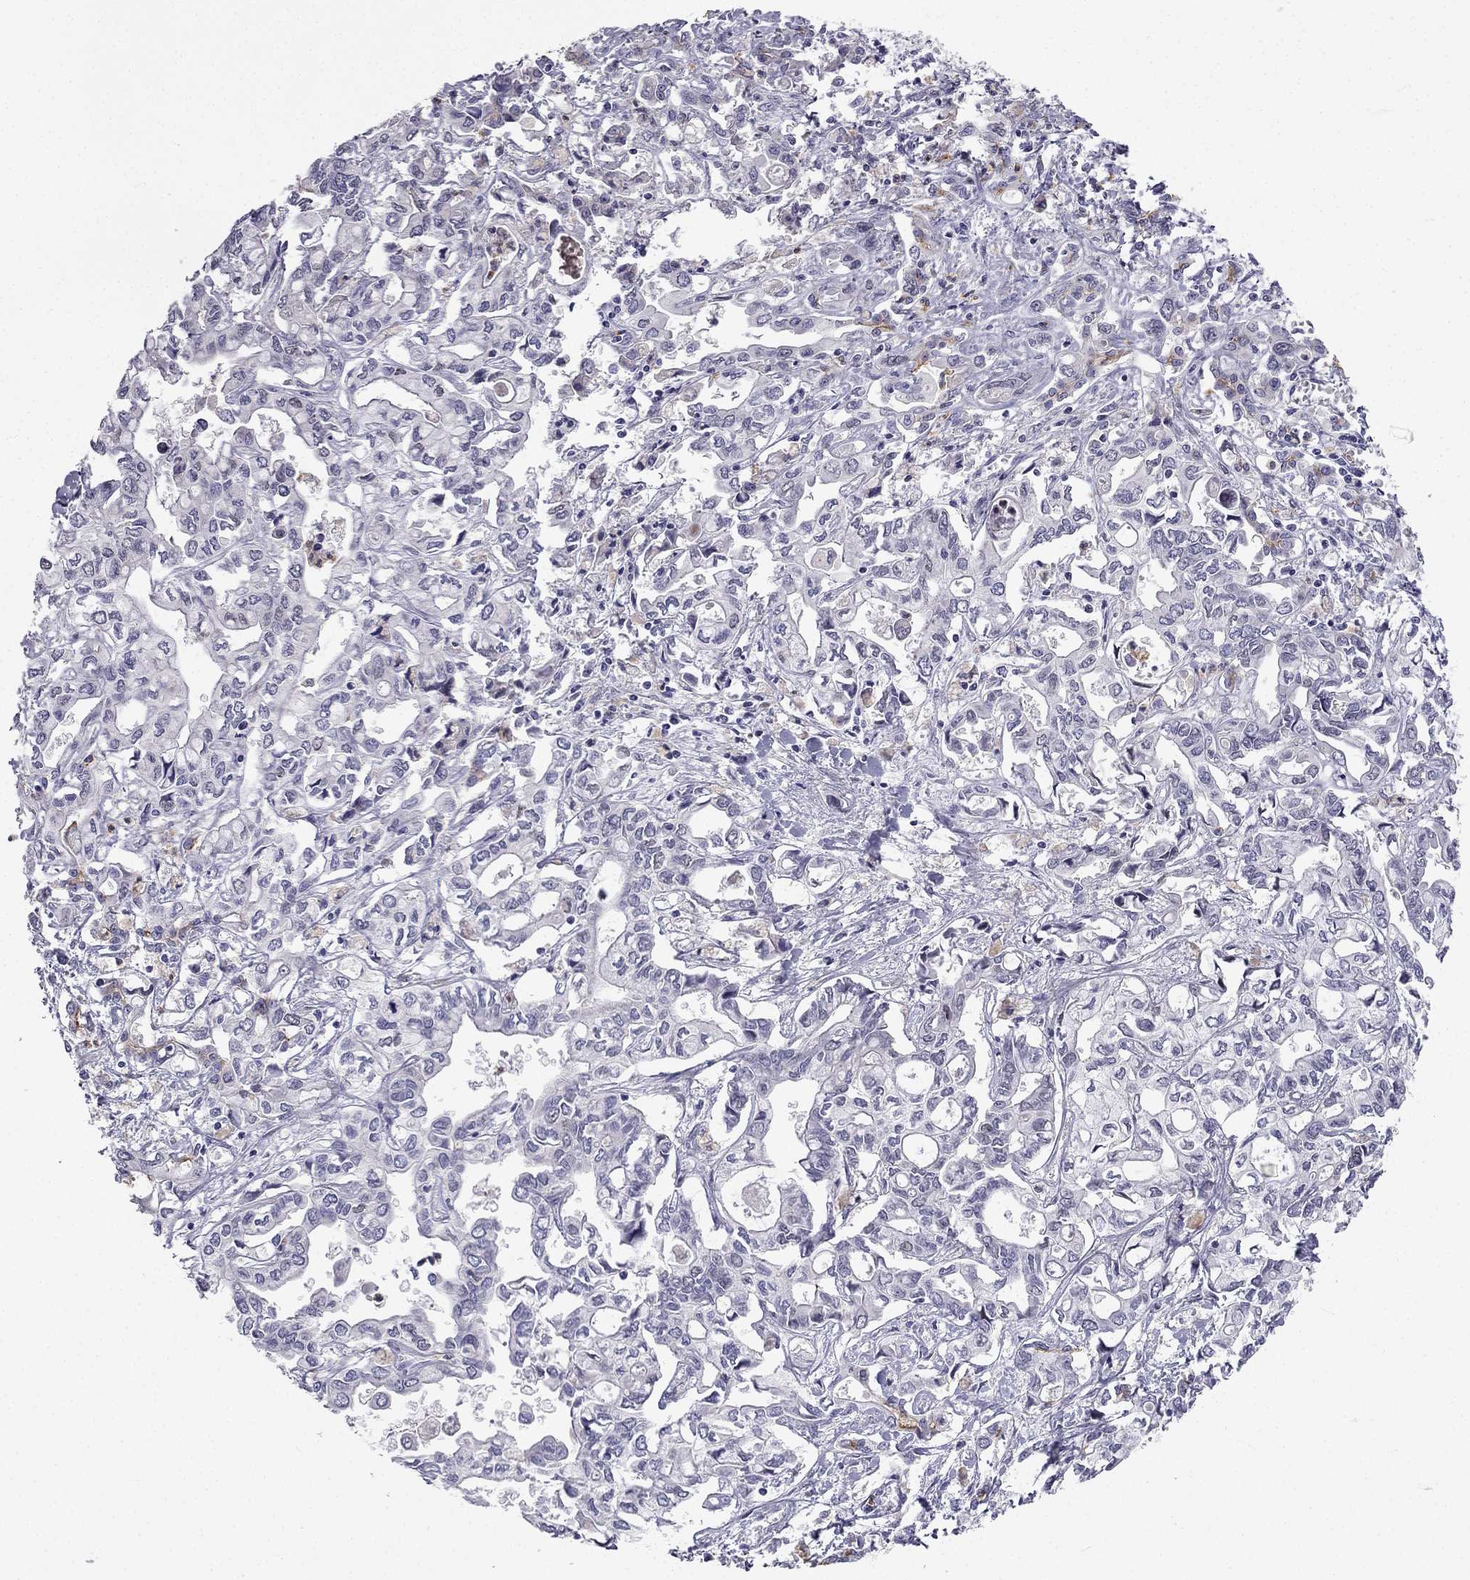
{"staining": {"intensity": "negative", "quantity": "none", "location": "none"}, "tissue": "liver cancer", "cell_type": "Tumor cells", "image_type": "cancer", "snomed": [{"axis": "morphology", "description": "Cholangiocarcinoma"}, {"axis": "topography", "description": "Liver"}], "caption": "IHC photomicrograph of liver cancer (cholangiocarcinoma) stained for a protein (brown), which reveals no staining in tumor cells.", "gene": "C16orf89", "patient": {"sex": "female", "age": 64}}